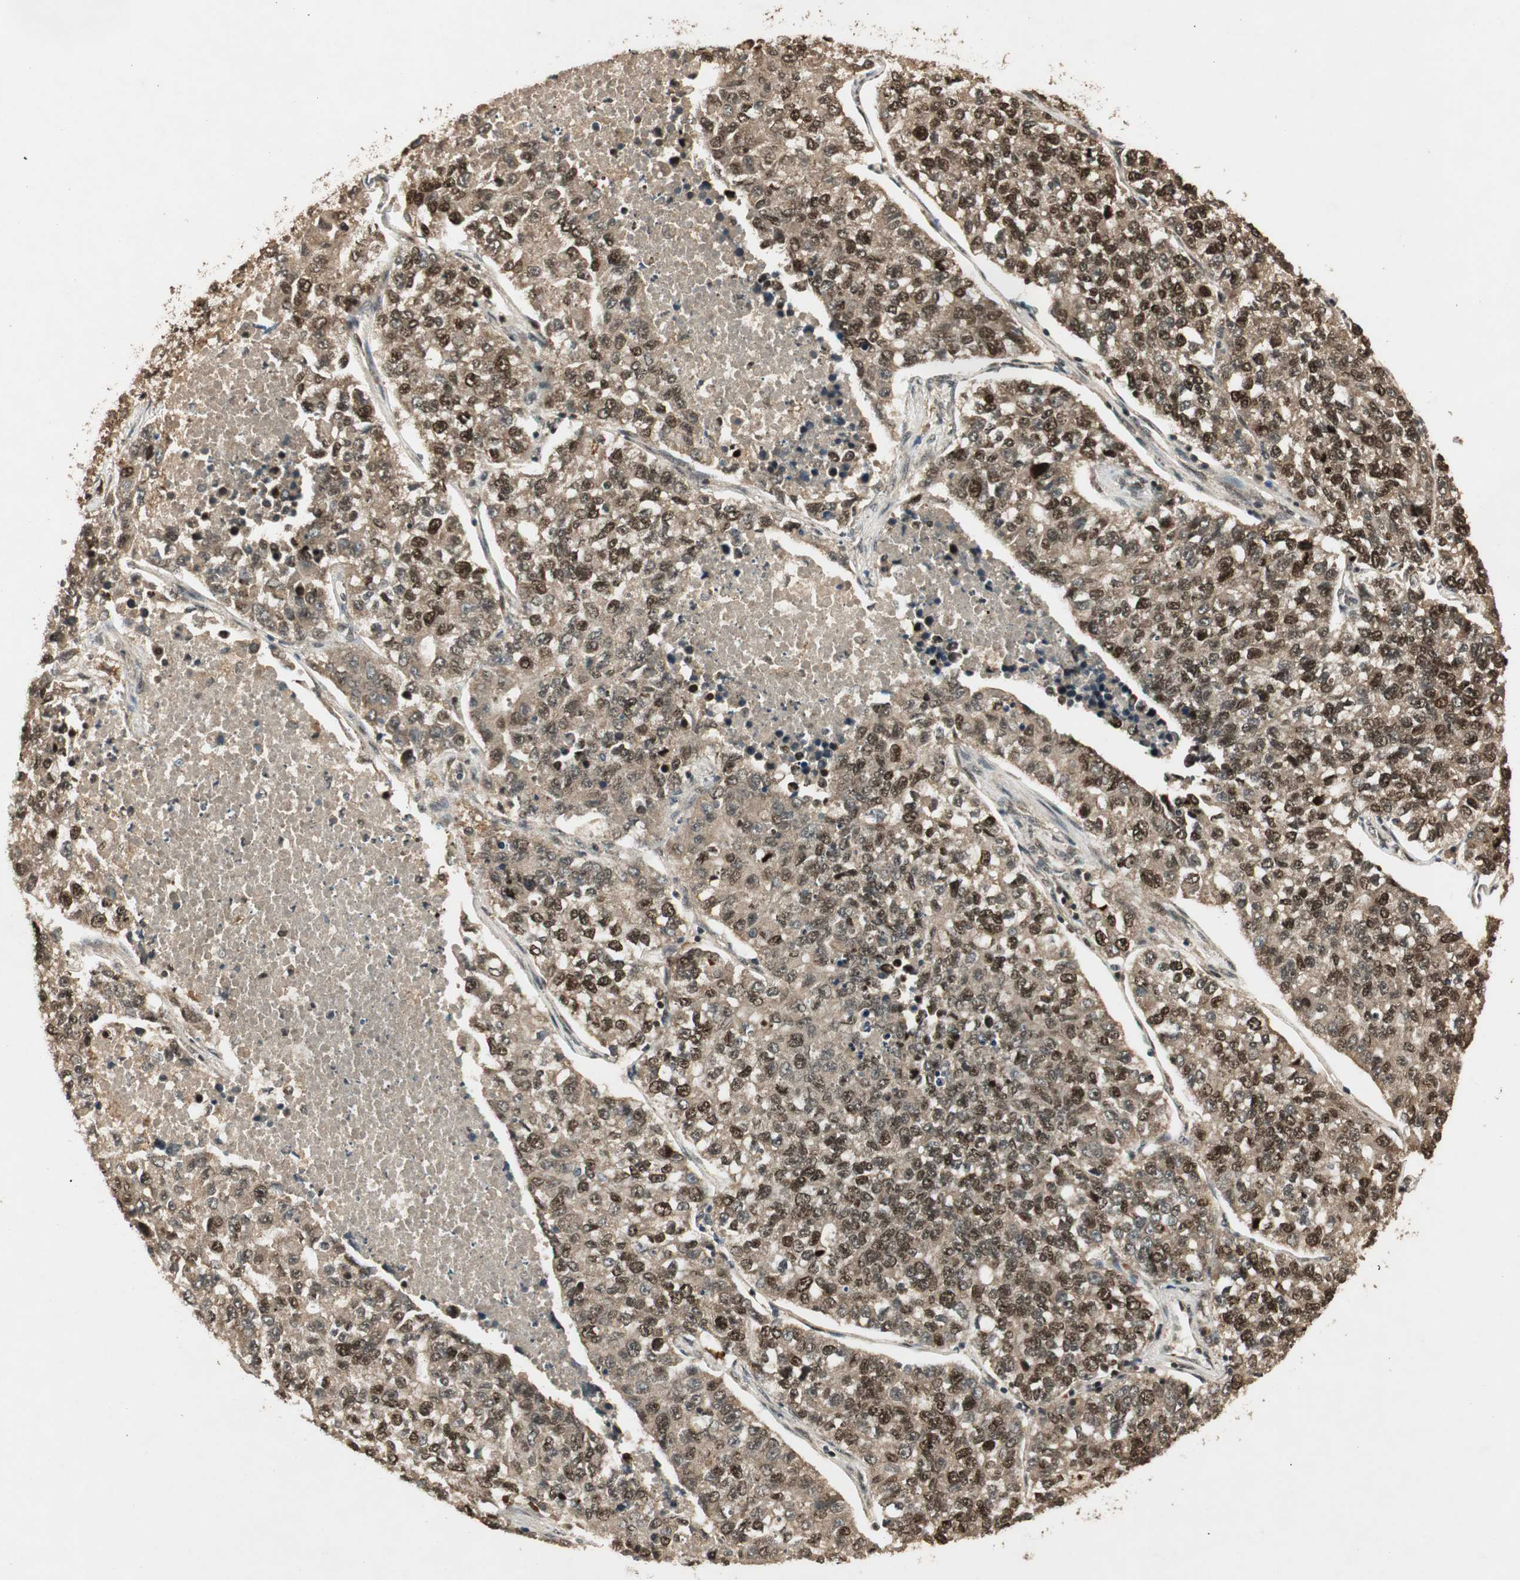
{"staining": {"intensity": "strong", "quantity": ">75%", "location": "cytoplasmic/membranous,nuclear"}, "tissue": "lung cancer", "cell_type": "Tumor cells", "image_type": "cancer", "snomed": [{"axis": "morphology", "description": "Adenocarcinoma, NOS"}, {"axis": "topography", "description": "Lung"}], "caption": "Immunohistochemistry histopathology image of human lung adenocarcinoma stained for a protein (brown), which shows high levels of strong cytoplasmic/membranous and nuclear staining in approximately >75% of tumor cells.", "gene": "RPA3", "patient": {"sex": "male", "age": 49}}